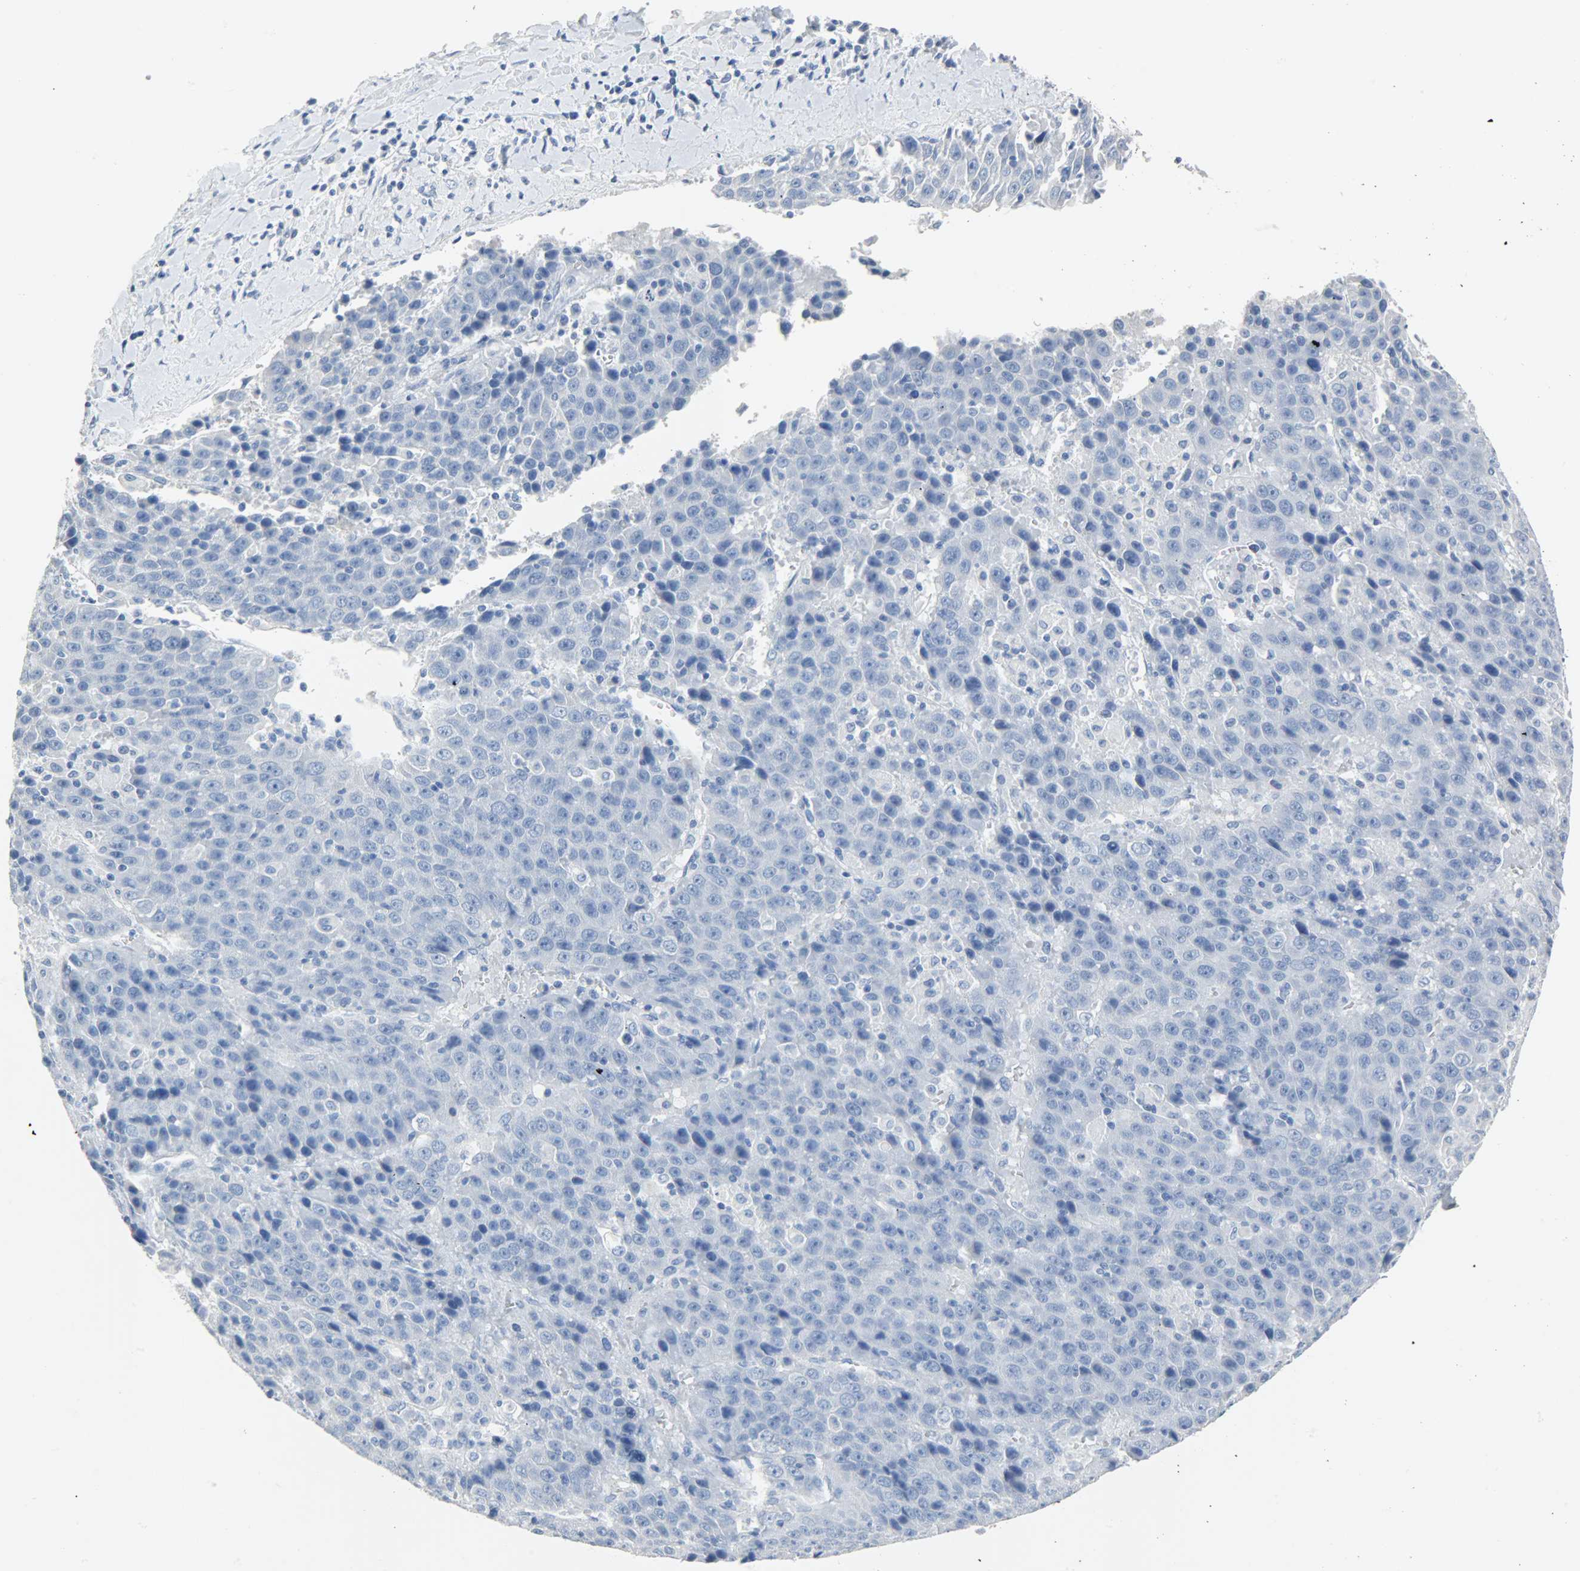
{"staining": {"intensity": "negative", "quantity": "none", "location": "none"}, "tissue": "liver cancer", "cell_type": "Tumor cells", "image_type": "cancer", "snomed": [{"axis": "morphology", "description": "Carcinoma, Hepatocellular, NOS"}, {"axis": "topography", "description": "Liver"}], "caption": "This is an immunohistochemistry (IHC) photomicrograph of hepatocellular carcinoma (liver). There is no positivity in tumor cells.", "gene": "CA3", "patient": {"sex": "female", "age": 53}}